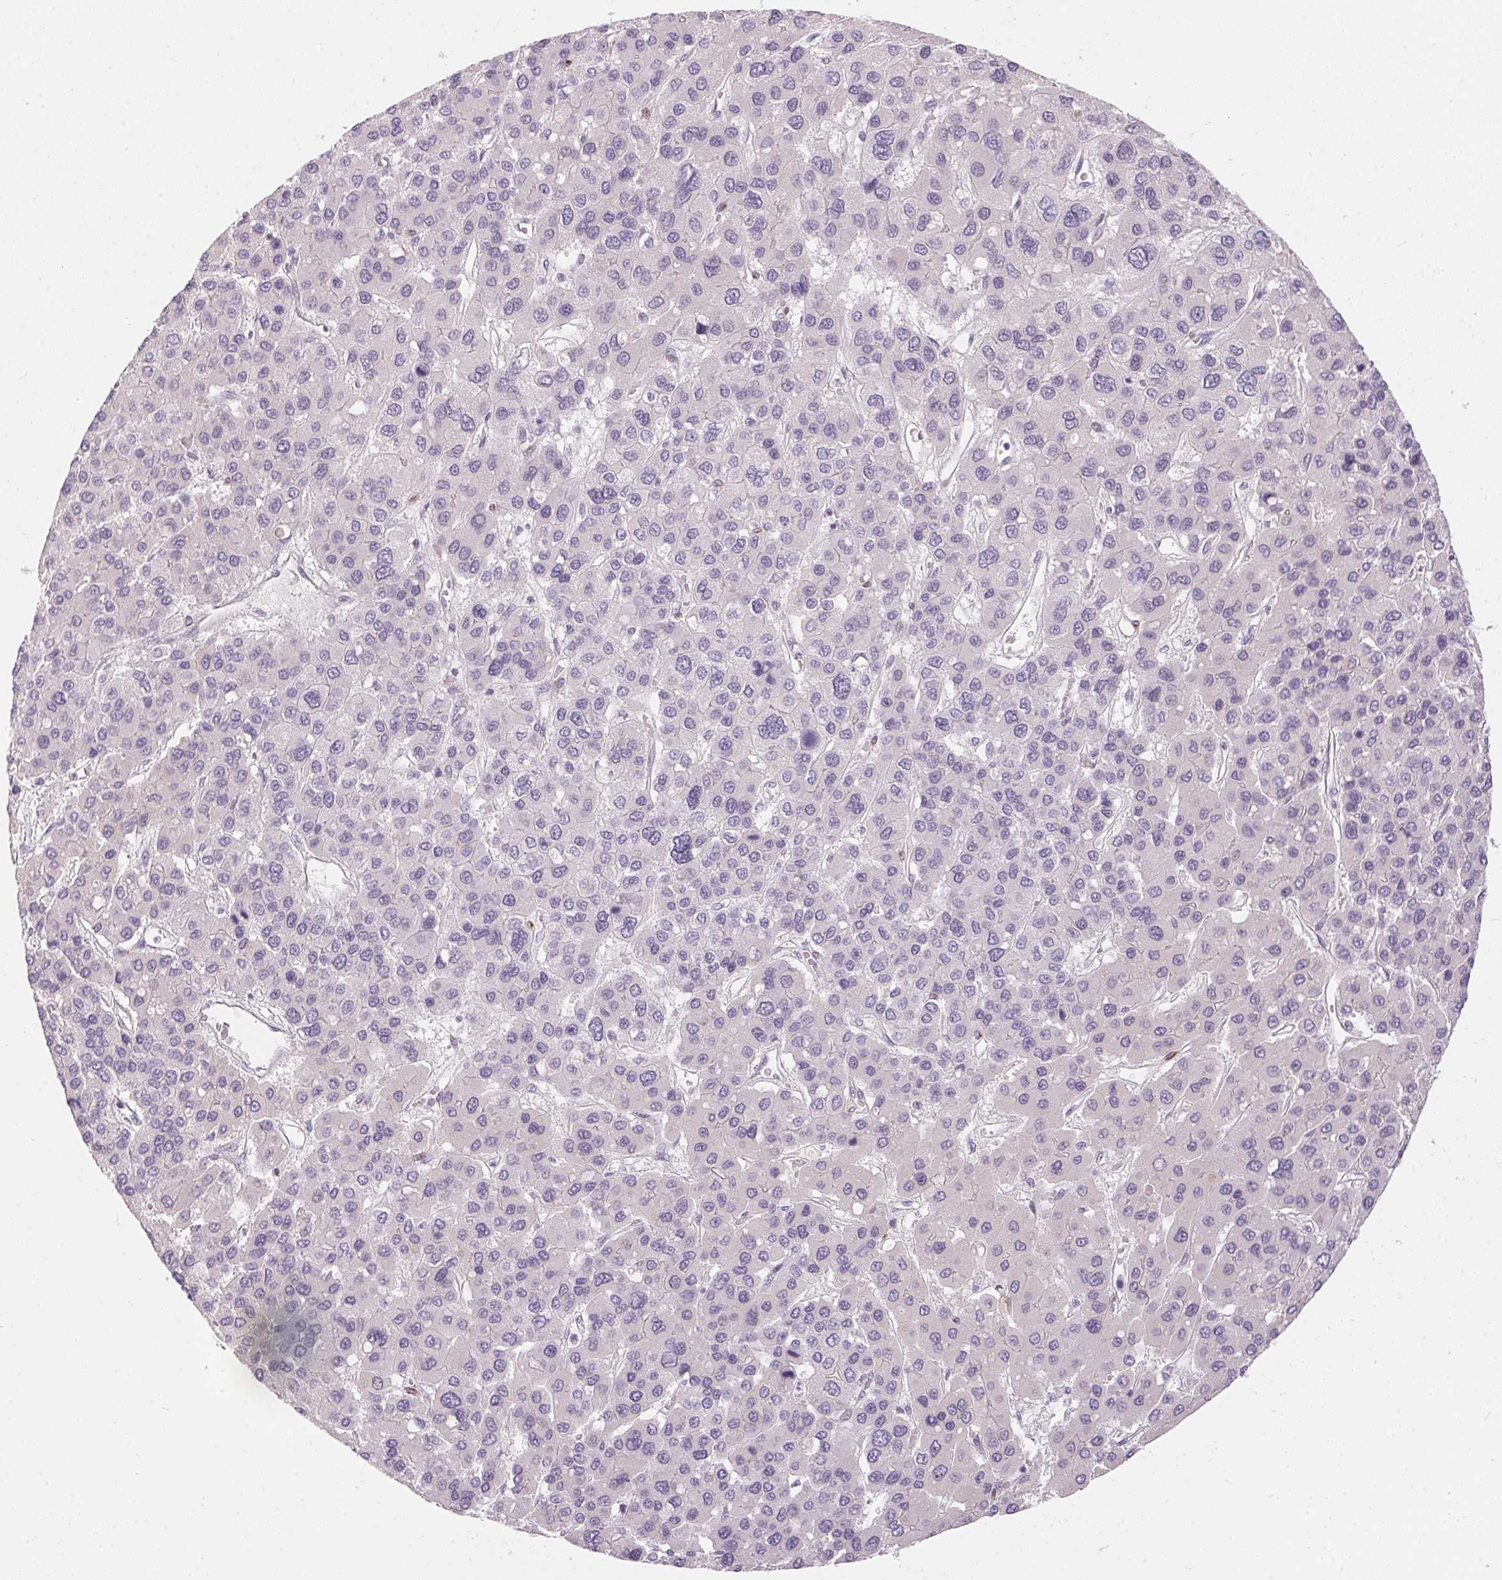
{"staining": {"intensity": "negative", "quantity": "none", "location": "none"}, "tissue": "liver cancer", "cell_type": "Tumor cells", "image_type": "cancer", "snomed": [{"axis": "morphology", "description": "Carcinoma, Hepatocellular, NOS"}, {"axis": "topography", "description": "Liver"}], "caption": "Immunohistochemistry of liver hepatocellular carcinoma displays no staining in tumor cells.", "gene": "GDAP1L1", "patient": {"sex": "female", "age": 41}}